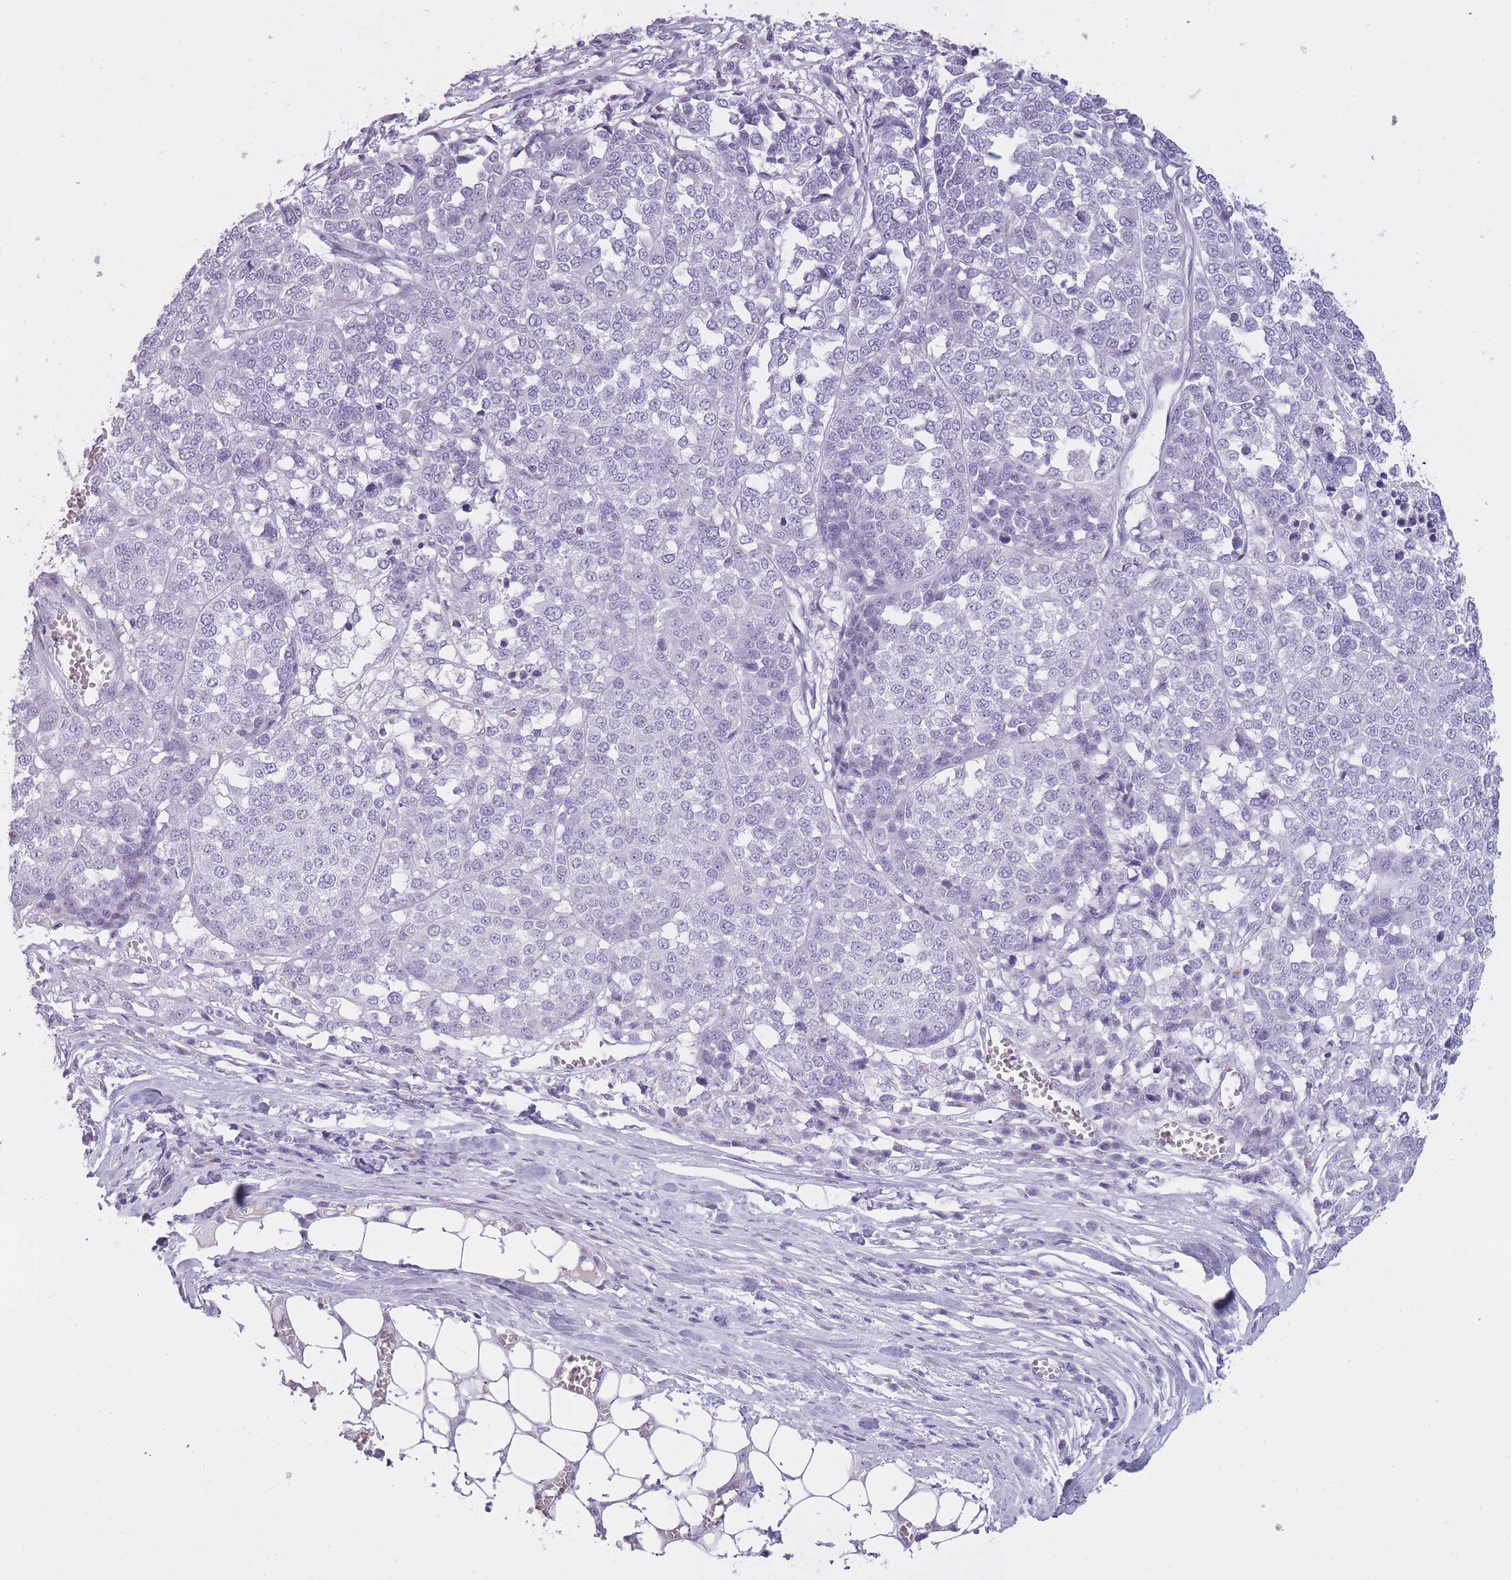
{"staining": {"intensity": "negative", "quantity": "none", "location": "none"}, "tissue": "melanoma", "cell_type": "Tumor cells", "image_type": "cancer", "snomed": [{"axis": "morphology", "description": "Malignant melanoma, Metastatic site"}, {"axis": "topography", "description": "Lymph node"}], "caption": "The immunohistochemistry photomicrograph has no significant positivity in tumor cells of melanoma tissue.", "gene": "GOLGA6D", "patient": {"sex": "male", "age": 44}}